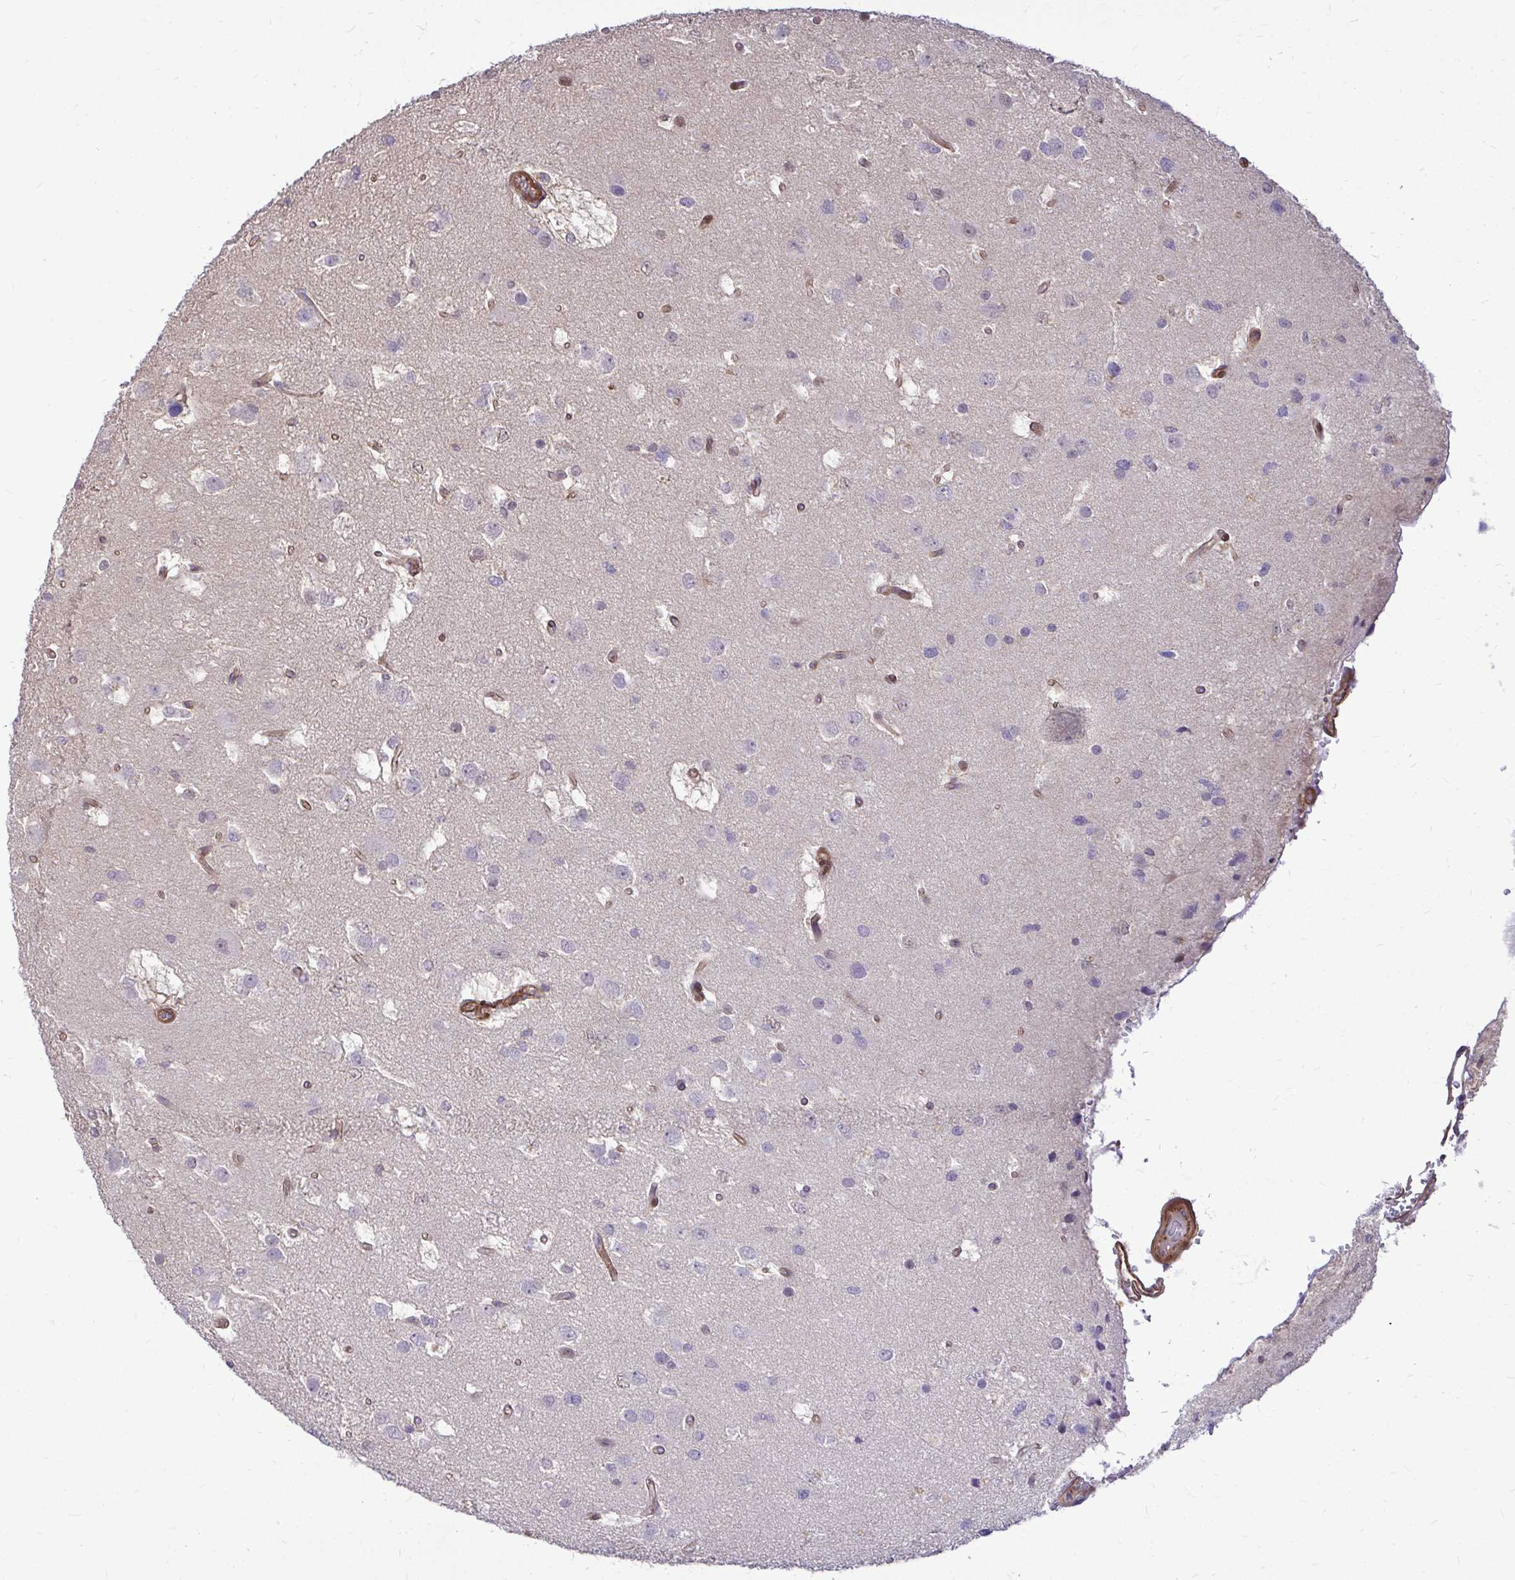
{"staining": {"intensity": "negative", "quantity": "none", "location": "none"}, "tissue": "glioma", "cell_type": "Tumor cells", "image_type": "cancer", "snomed": [{"axis": "morphology", "description": "Glioma, malignant, High grade"}, {"axis": "topography", "description": "Brain"}], "caption": "Immunohistochemistry image of neoplastic tissue: glioma stained with DAB displays no significant protein staining in tumor cells.", "gene": "TRIP6", "patient": {"sex": "male", "age": 53}}